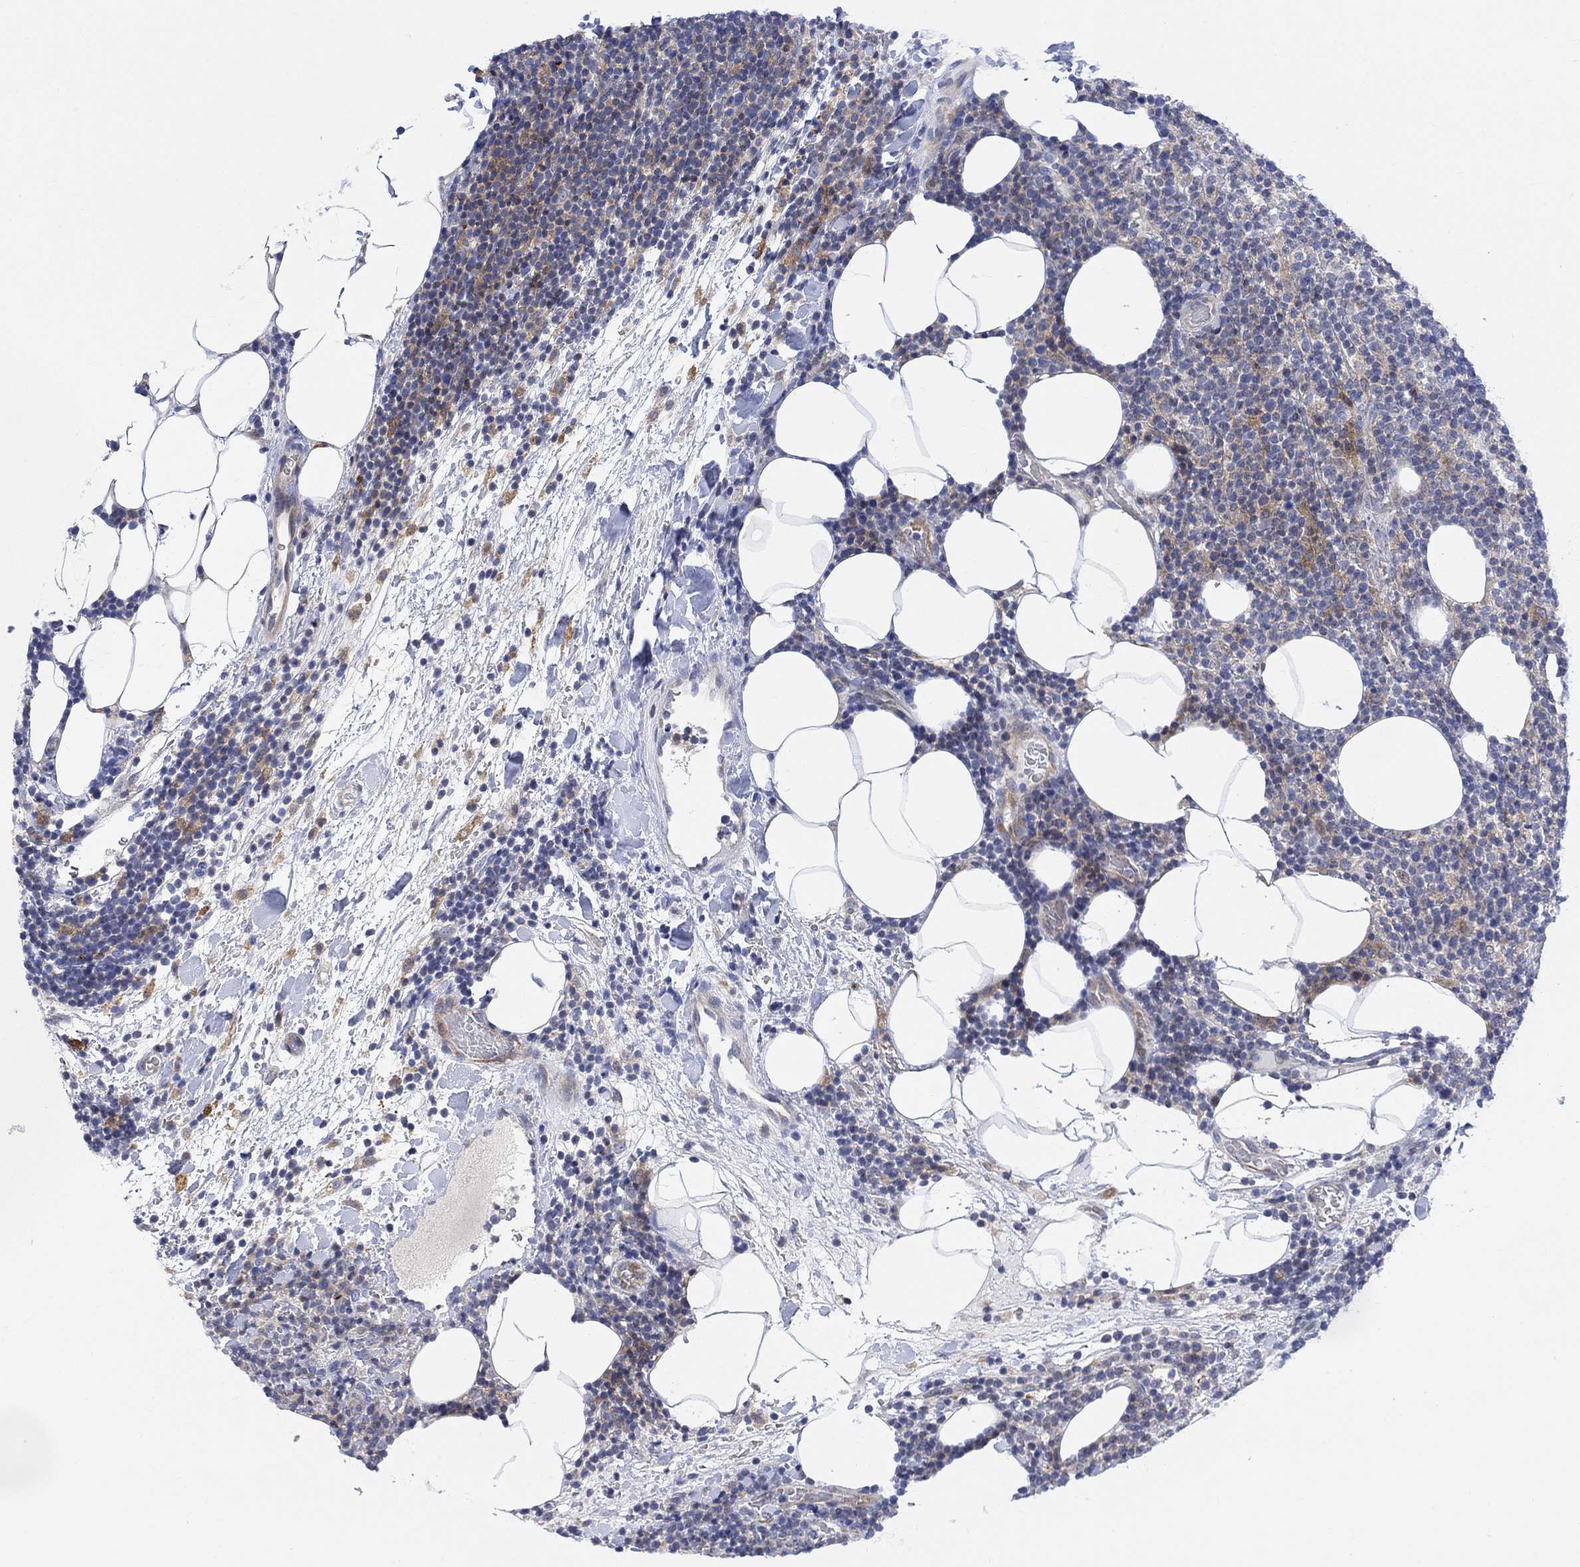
{"staining": {"intensity": "negative", "quantity": "none", "location": "none"}, "tissue": "lymphoma", "cell_type": "Tumor cells", "image_type": "cancer", "snomed": [{"axis": "morphology", "description": "Malignant lymphoma, non-Hodgkin's type, High grade"}, {"axis": "topography", "description": "Lymph node"}], "caption": "Immunohistochemistry histopathology image of human lymphoma stained for a protein (brown), which shows no positivity in tumor cells. Brightfield microscopy of IHC stained with DAB (brown) and hematoxylin (blue), captured at high magnification.", "gene": "ARSK", "patient": {"sex": "male", "age": 61}}